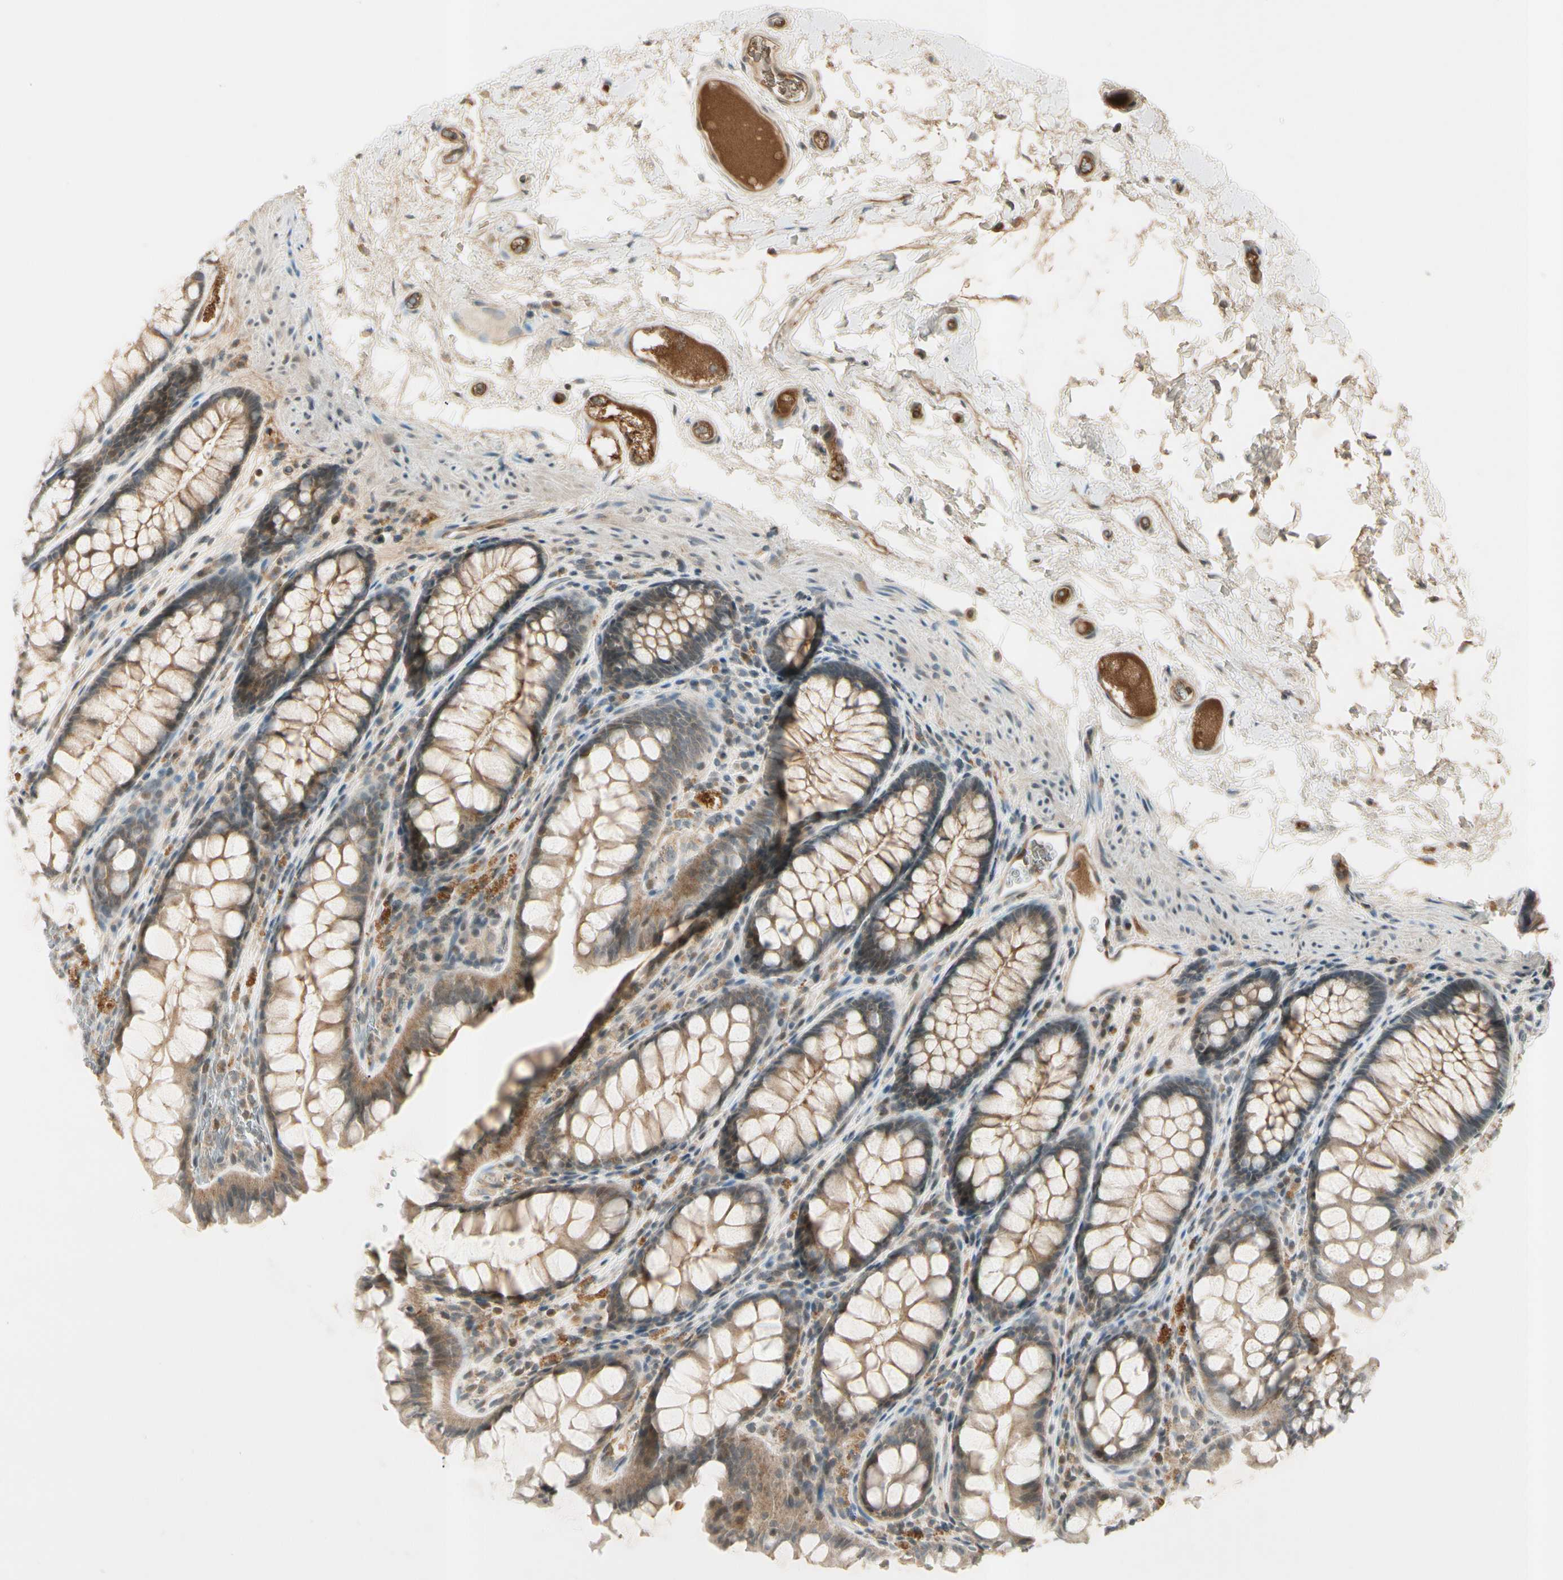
{"staining": {"intensity": "moderate", "quantity": ">75%", "location": "cytoplasmic/membranous"}, "tissue": "colon", "cell_type": "Endothelial cells", "image_type": "normal", "snomed": [{"axis": "morphology", "description": "Normal tissue, NOS"}, {"axis": "topography", "description": "Colon"}], "caption": "The micrograph exhibits staining of normal colon, revealing moderate cytoplasmic/membranous protein staining (brown color) within endothelial cells.", "gene": "ICAM5", "patient": {"sex": "female", "age": 55}}